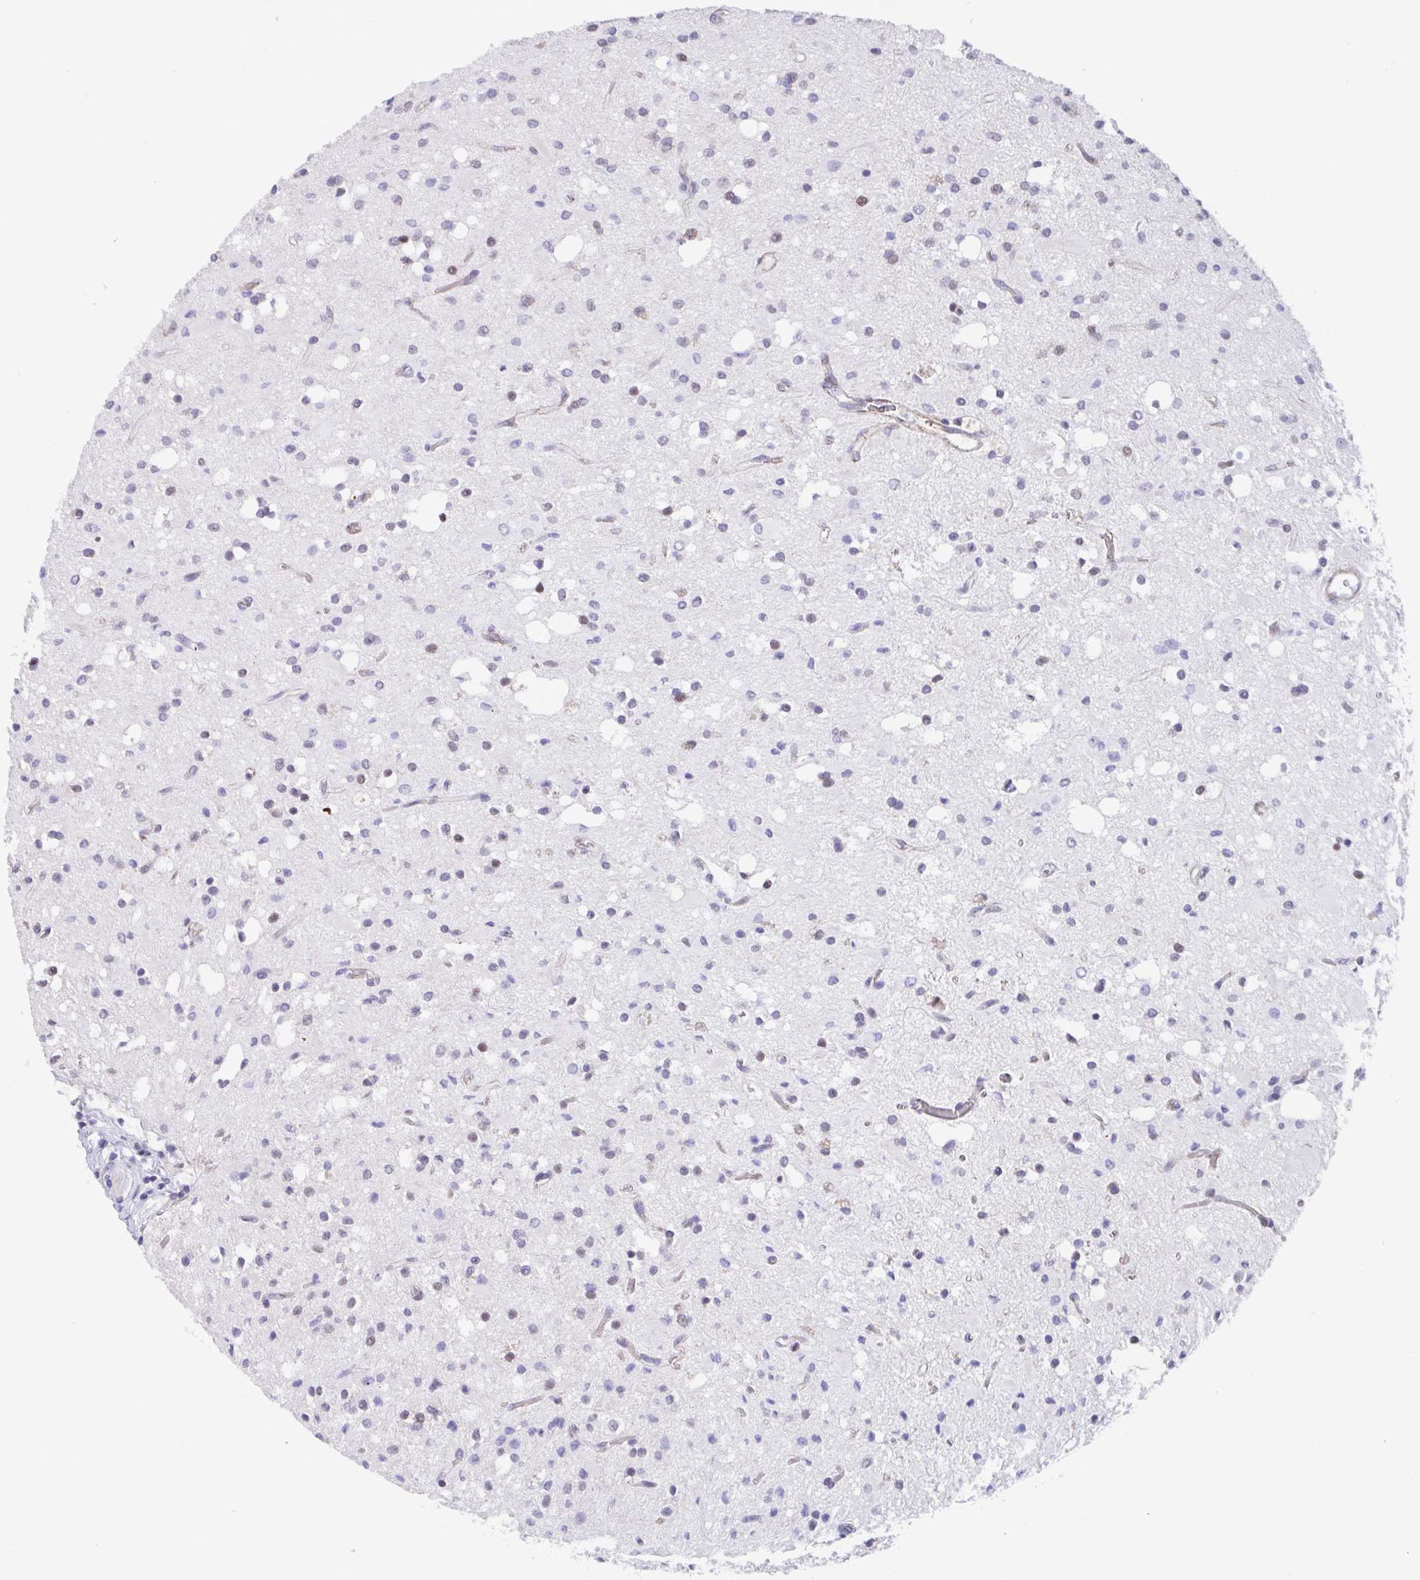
{"staining": {"intensity": "negative", "quantity": "none", "location": "none"}, "tissue": "glioma", "cell_type": "Tumor cells", "image_type": "cancer", "snomed": [{"axis": "morphology", "description": "Glioma, malignant, Low grade"}, {"axis": "topography", "description": "Brain"}], "caption": "Malignant low-grade glioma was stained to show a protein in brown. There is no significant positivity in tumor cells. (DAB immunohistochemistry visualized using brightfield microscopy, high magnification).", "gene": "WDR72", "patient": {"sex": "female", "age": 33}}